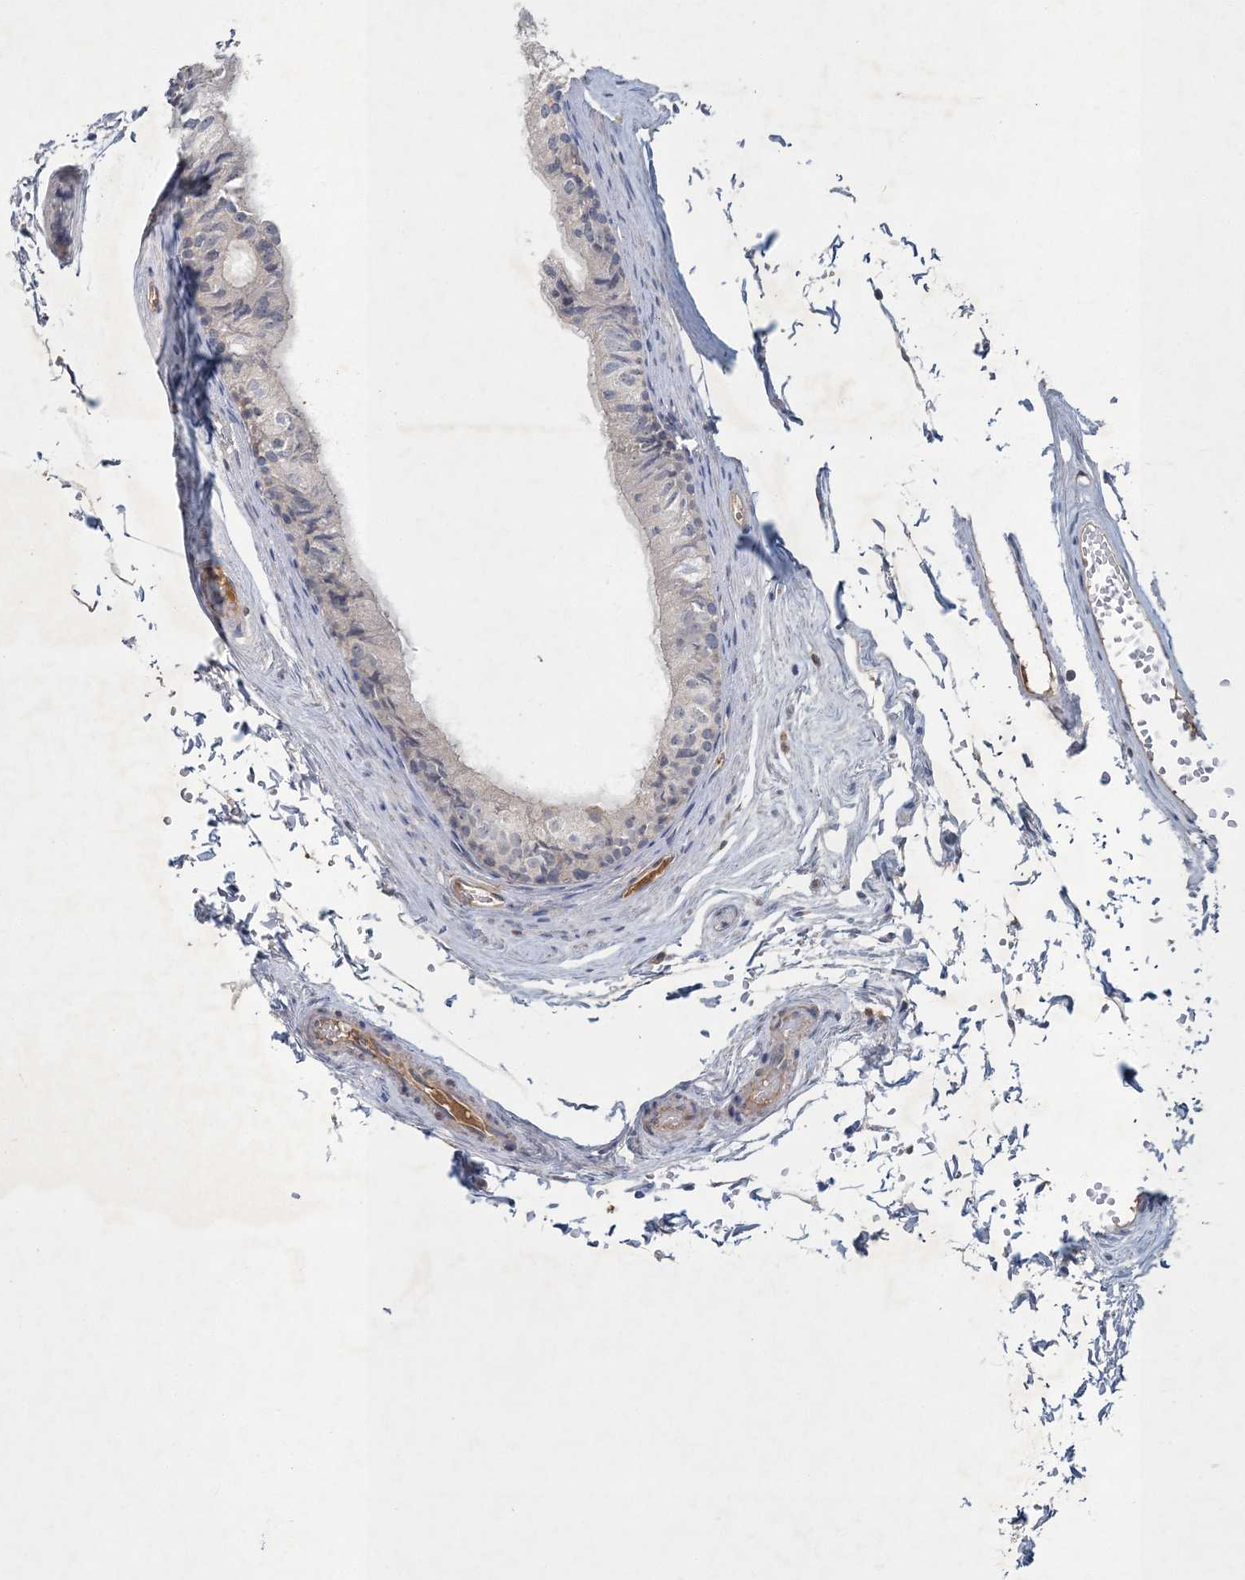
{"staining": {"intensity": "negative", "quantity": "none", "location": "none"}, "tissue": "epididymis", "cell_type": "Glandular cells", "image_type": "normal", "snomed": [{"axis": "morphology", "description": "Normal tissue, NOS"}, {"axis": "topography", "description": "Epididymis"}], "caption": "A high-resolution micrograph shows immunohistochemistry staining of unremarkable epididymis, which shows no significant staining in glandular cells.", "gene": "RNF25", "patient": {"sex": "male", "age": 79}}